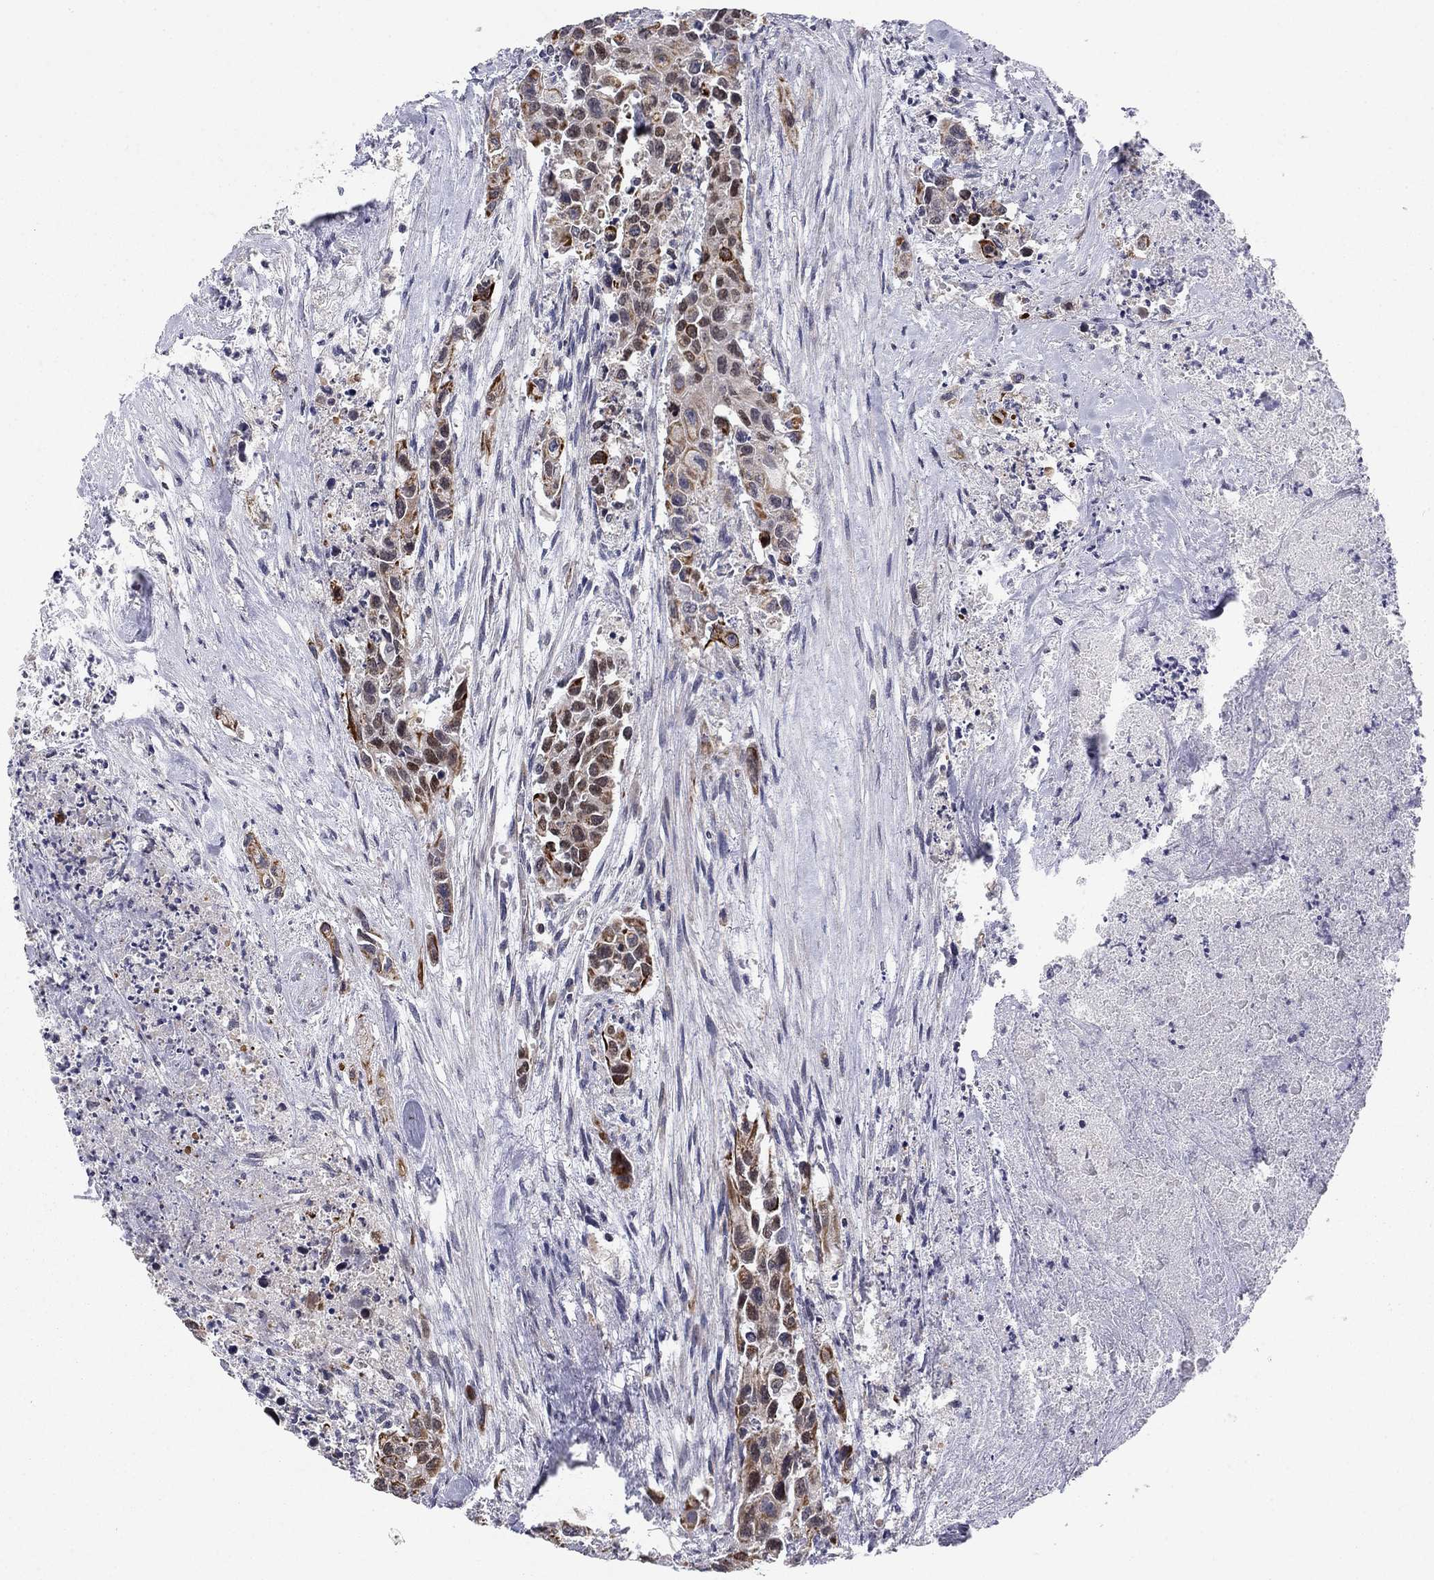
{"staining": {"intensity": "strong", "quantity": "25%-75%", "location": "cytoplasmic/membranous,nuclear"}, "tissue": "urothelial cancer", "cell_type": "Tumor cells", "image_type": "cancer", "snomed": [{"axis": "morphology", "description": "Urothelial carcinoma, High grade"}, {"axis": "topography", "description": "Urinary bladder"}], "caption": "This micrograph shows urothelial cancer stained with immunohistochemistry (IHC) to label a protein in brown. The cytoplasmic/membranous and nuclear of tumor cells show strong positivity for the protein. Nuclei are counter-stained blue.", "gene": "BCL11A", "patient": {"sex": "female", "age": 73}}